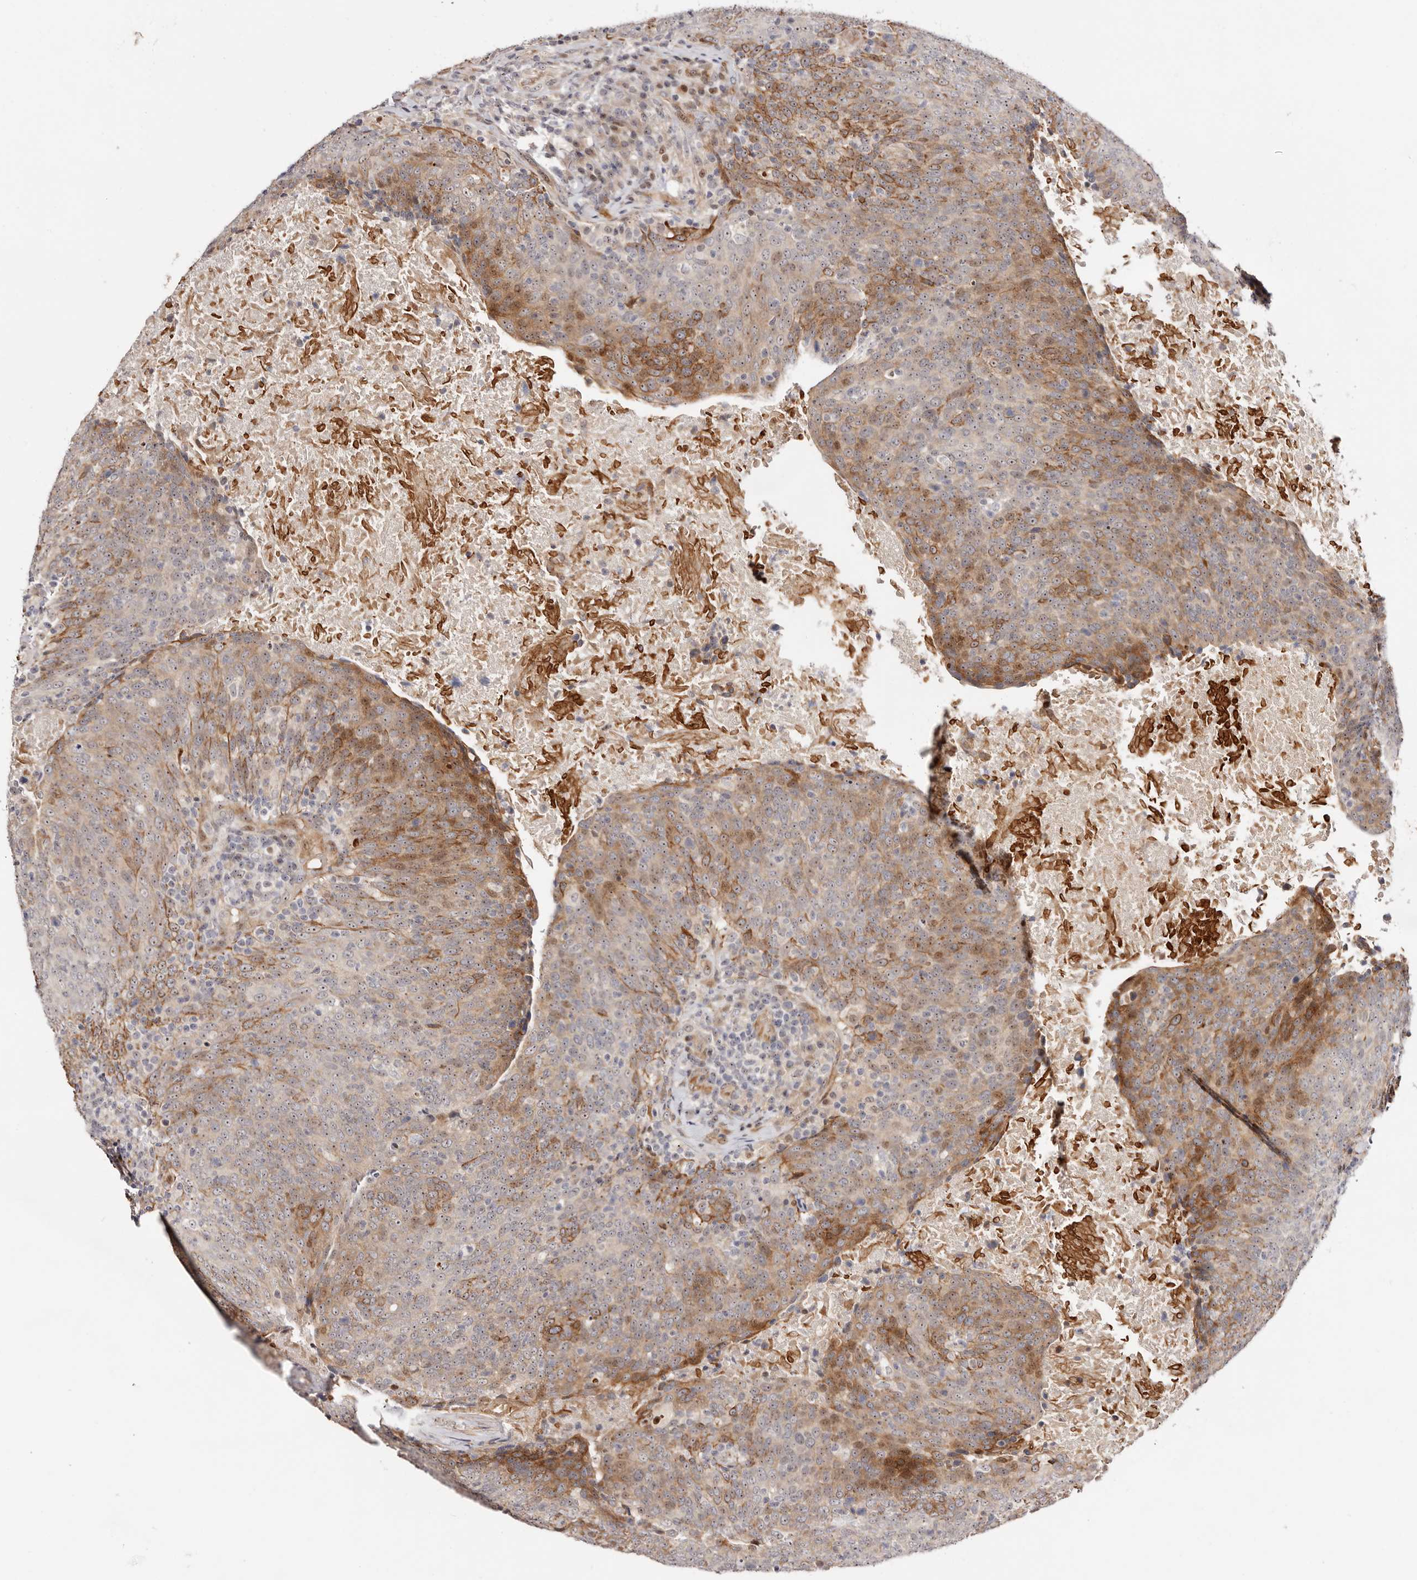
{"staining": {"intensity": "moderate", "quantity": "25%-75%", "location": "cytoplasmic/membranous"}, "tissue": "head and neck cancer", "cell_type": "Tumor cells", "image_type": "cancer", "snomed": [{"axis": "morphology", "description": "Squamous cell carcinoma, NOS"}, {"axis": "morphology", "description": "Squamous cell carcinoma, metastatic, NOS"}, {"axis": "topography", "description": "Lymph node"}, {"axis": "topography", "description": "Head-Neck"}], "caption": "Head and neck metastatic squamous cell carcinoma tissue displays moderate cytoplasmic/membranous positivity in about 25%-75% of tumor cells", "gene": "ODF2L", "patient": {"sex": "male", "age": 62}}